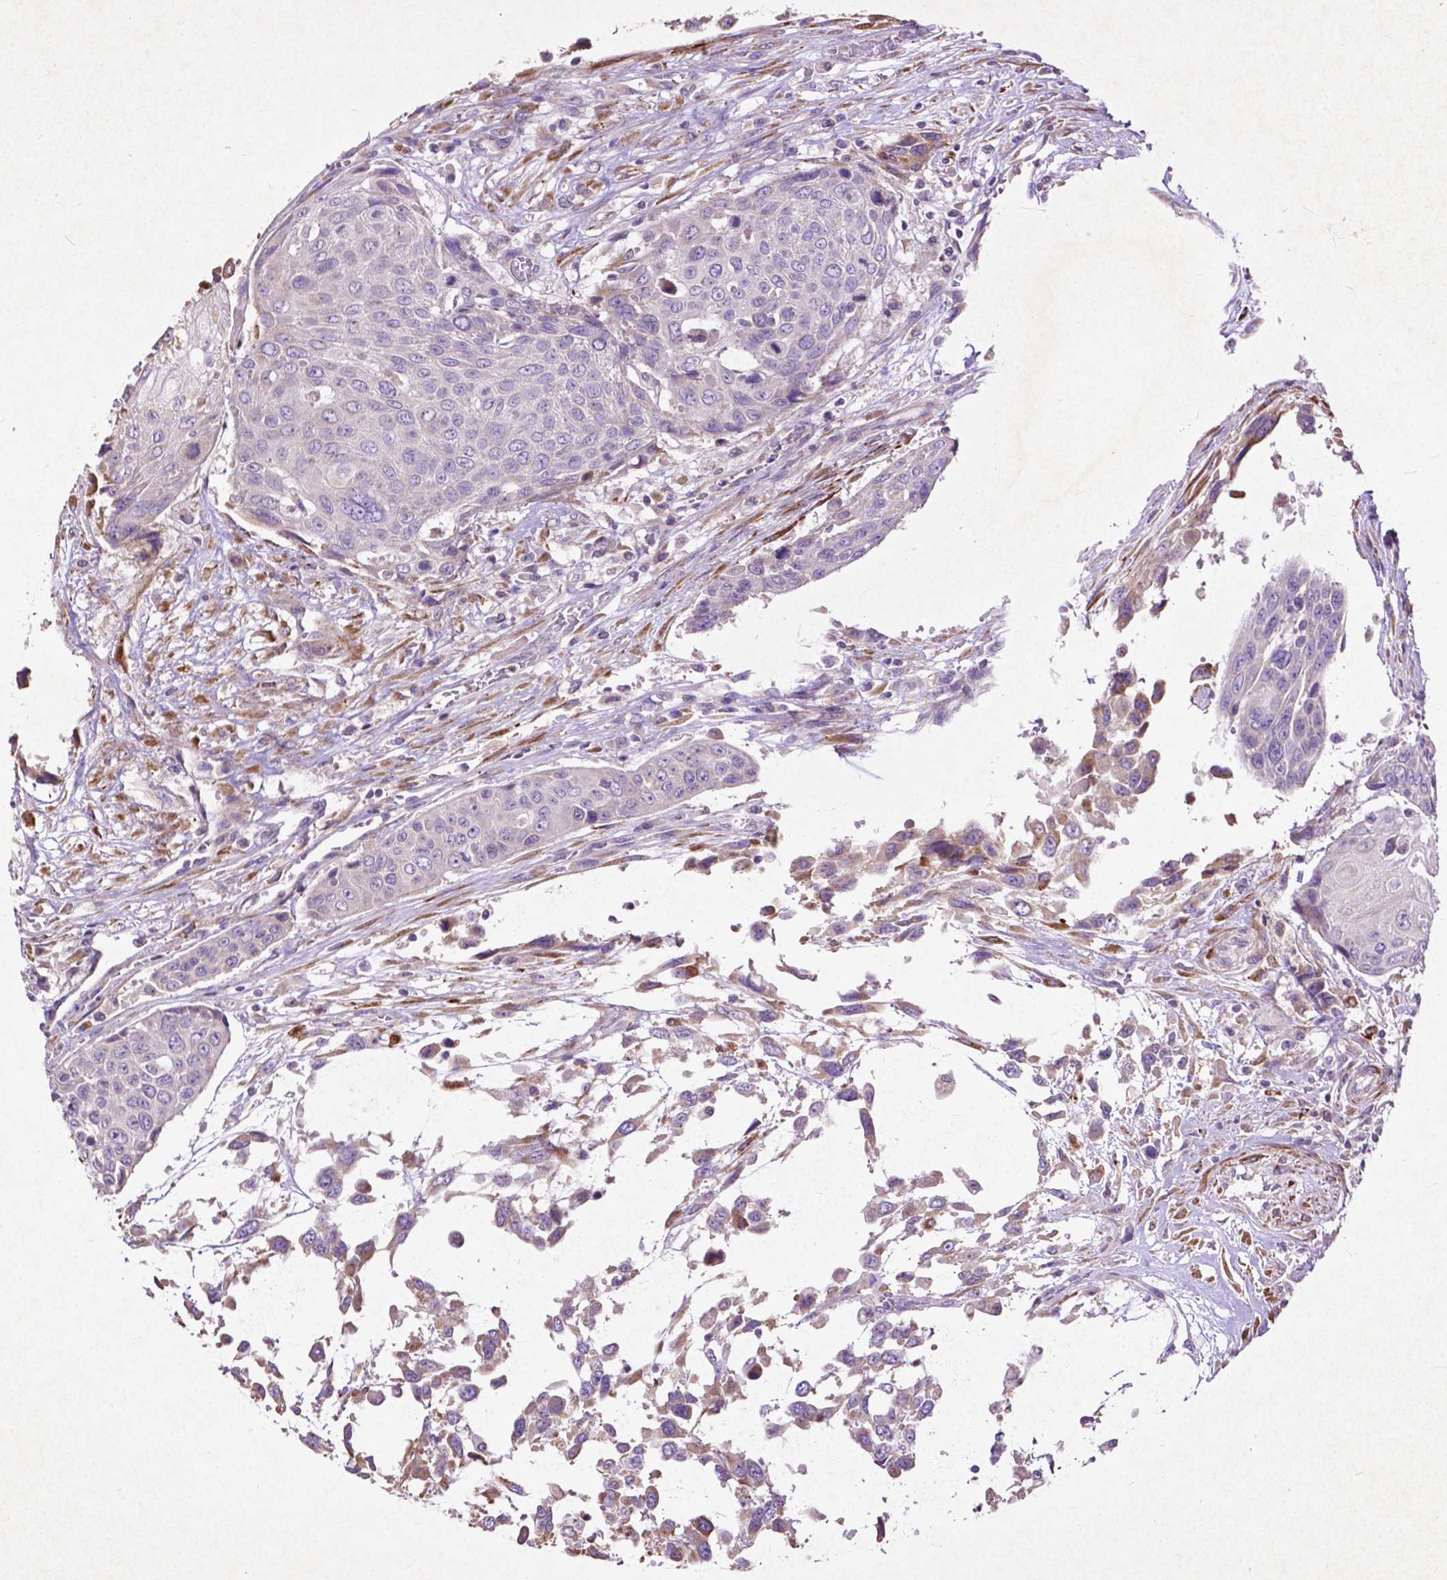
{"staining": {"intensity": "moderate", "quantity": "<25%", "location": "cytoplasmic/membranous"}, "tissue": "urothelial cancer", "cell_type": "Tumor cells", "image_type": "cancer", "snomed": [{"axis": "morphology", "description": "Urothelial carcinoma, High grade"}, {"axis": "topography", "description": "Urinary bladder"}], "caption": "High-grade urothelial carcinoma stained for a protein displays moderate cytoplasmic/membranous positivity in tumor cells.", "gene": "THEGL", "patient": {"sex": "female", "age": 70}}